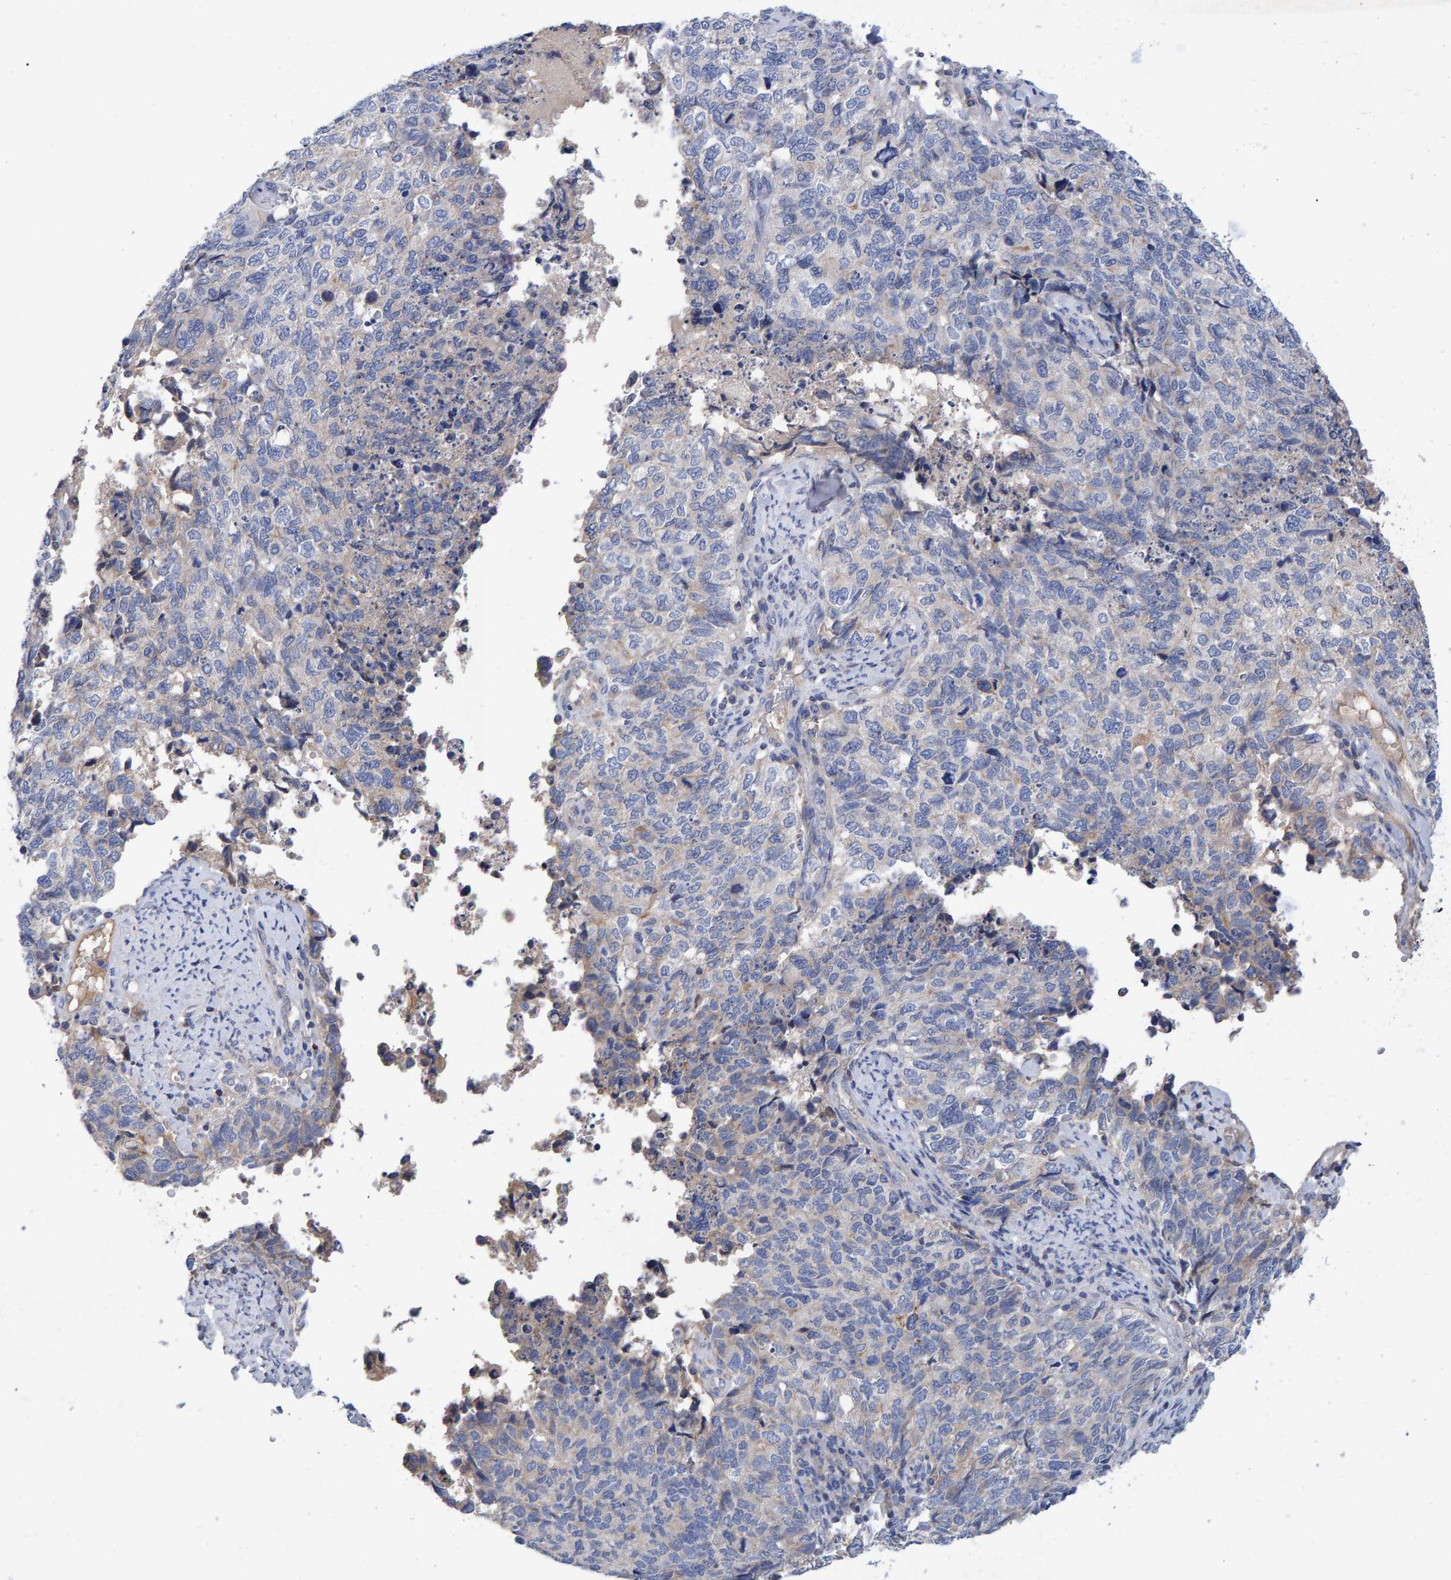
{"staining": {"intensity": "negative", "quantity": "none", "location": "none"}, "tissue": "cervical cancer", "cell_type": "Tumor cells", "image_type": "cancer", "snomed": [{"axis": "morphology", "description": "Squamous cell carcinoma, NOS"}, {"axis": "topography", "description": "Cervix"}], "caption": "Immunohistochemical staining of human cervical cancer (squamous cell carcinoma) shows no significant positivity in tumor cells.", "gene": "EFR3A", "patient": {"sex": "female", "age": 63}}